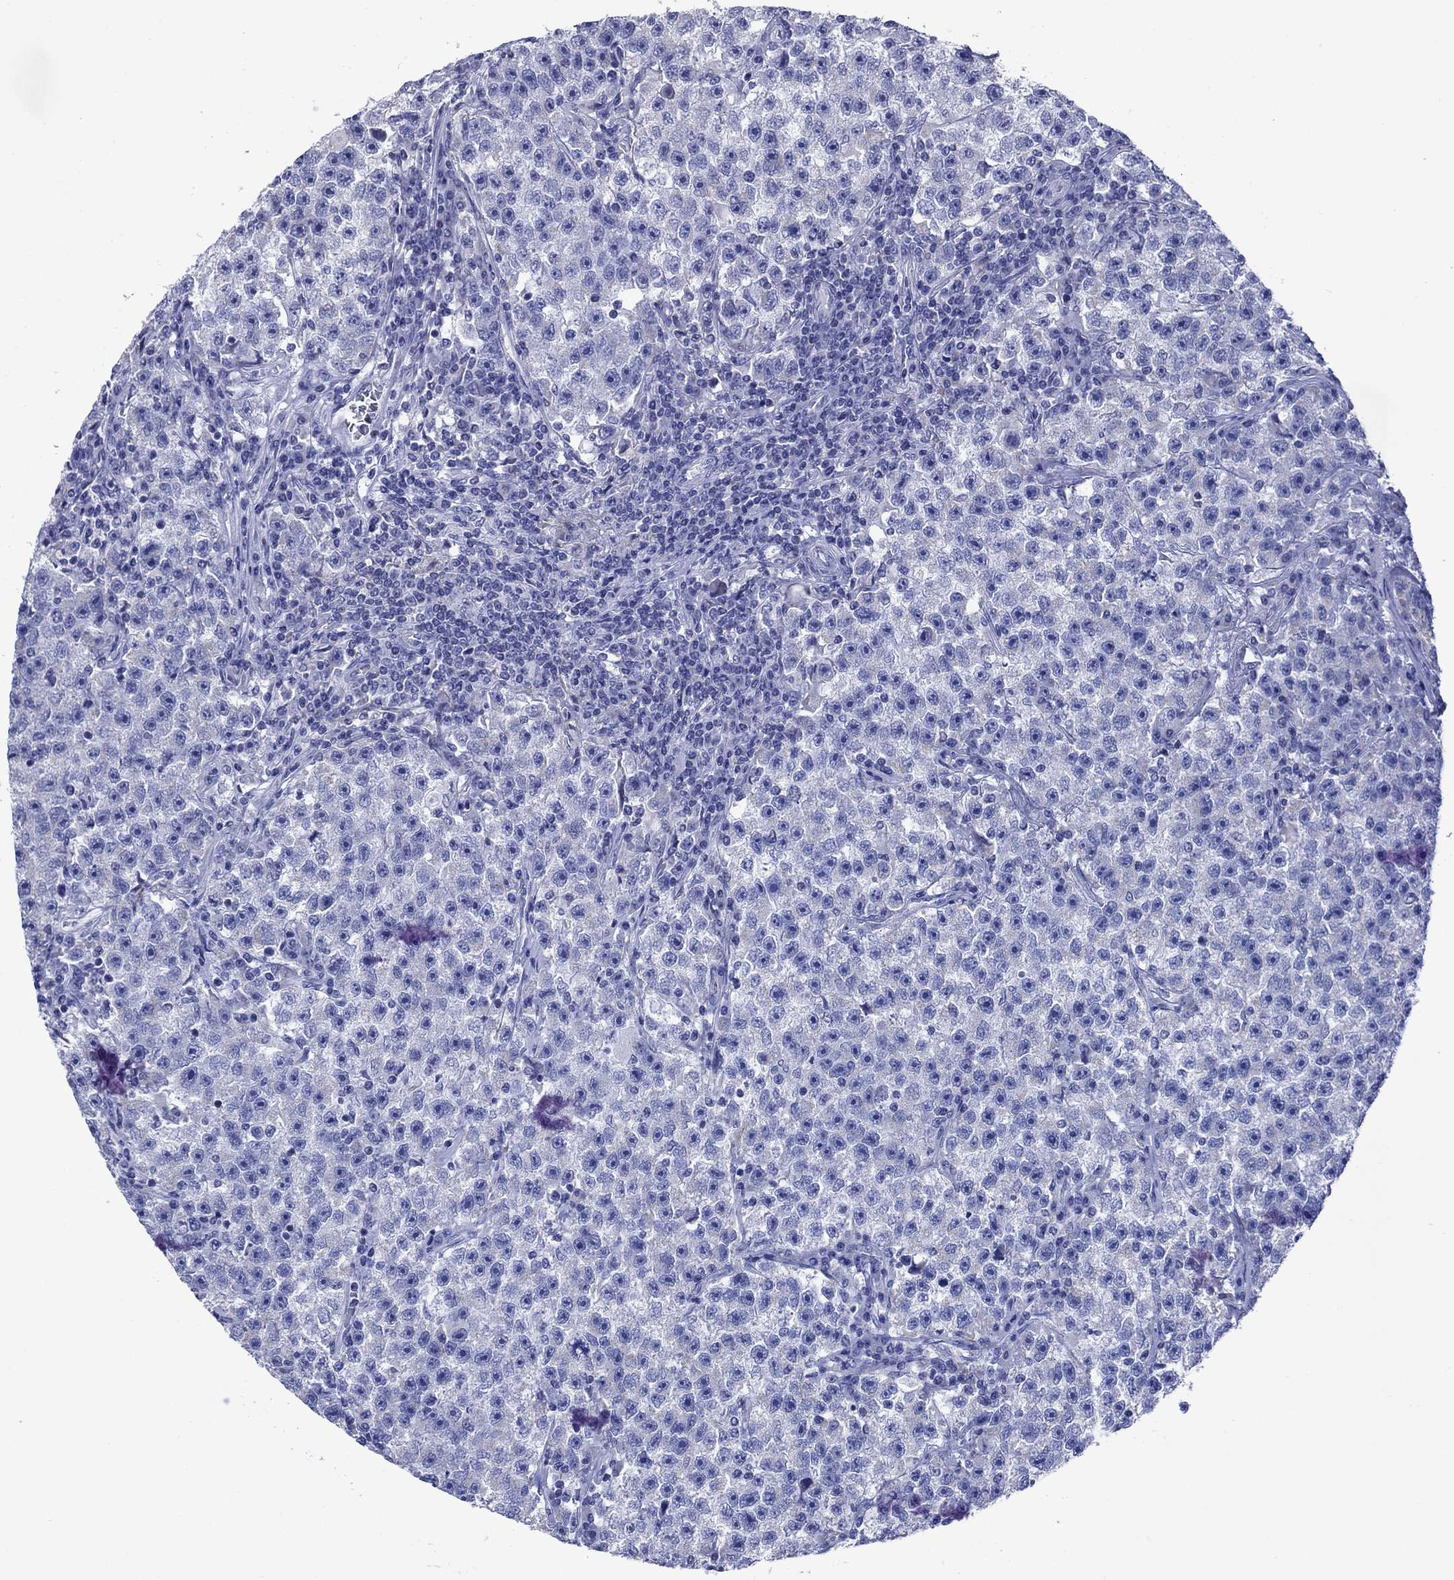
{"staining": {"intensity": "negative", "quantity": "none", "location": "none"}, "tissue": "testis cancer", "cell_type": "Tumor cells", "image_type": "cancer", "snomed": [{"axis": "morphology", "description": "Seminoma, NOS"}, {"axis": "topography", "description": "Testis"}], "caption": "This is an IHC histopathology image of testis seminoma. There is no expression in tumor cells.", "gene": "ACADSB", "patient": {"sex": "male", "age": 22}}